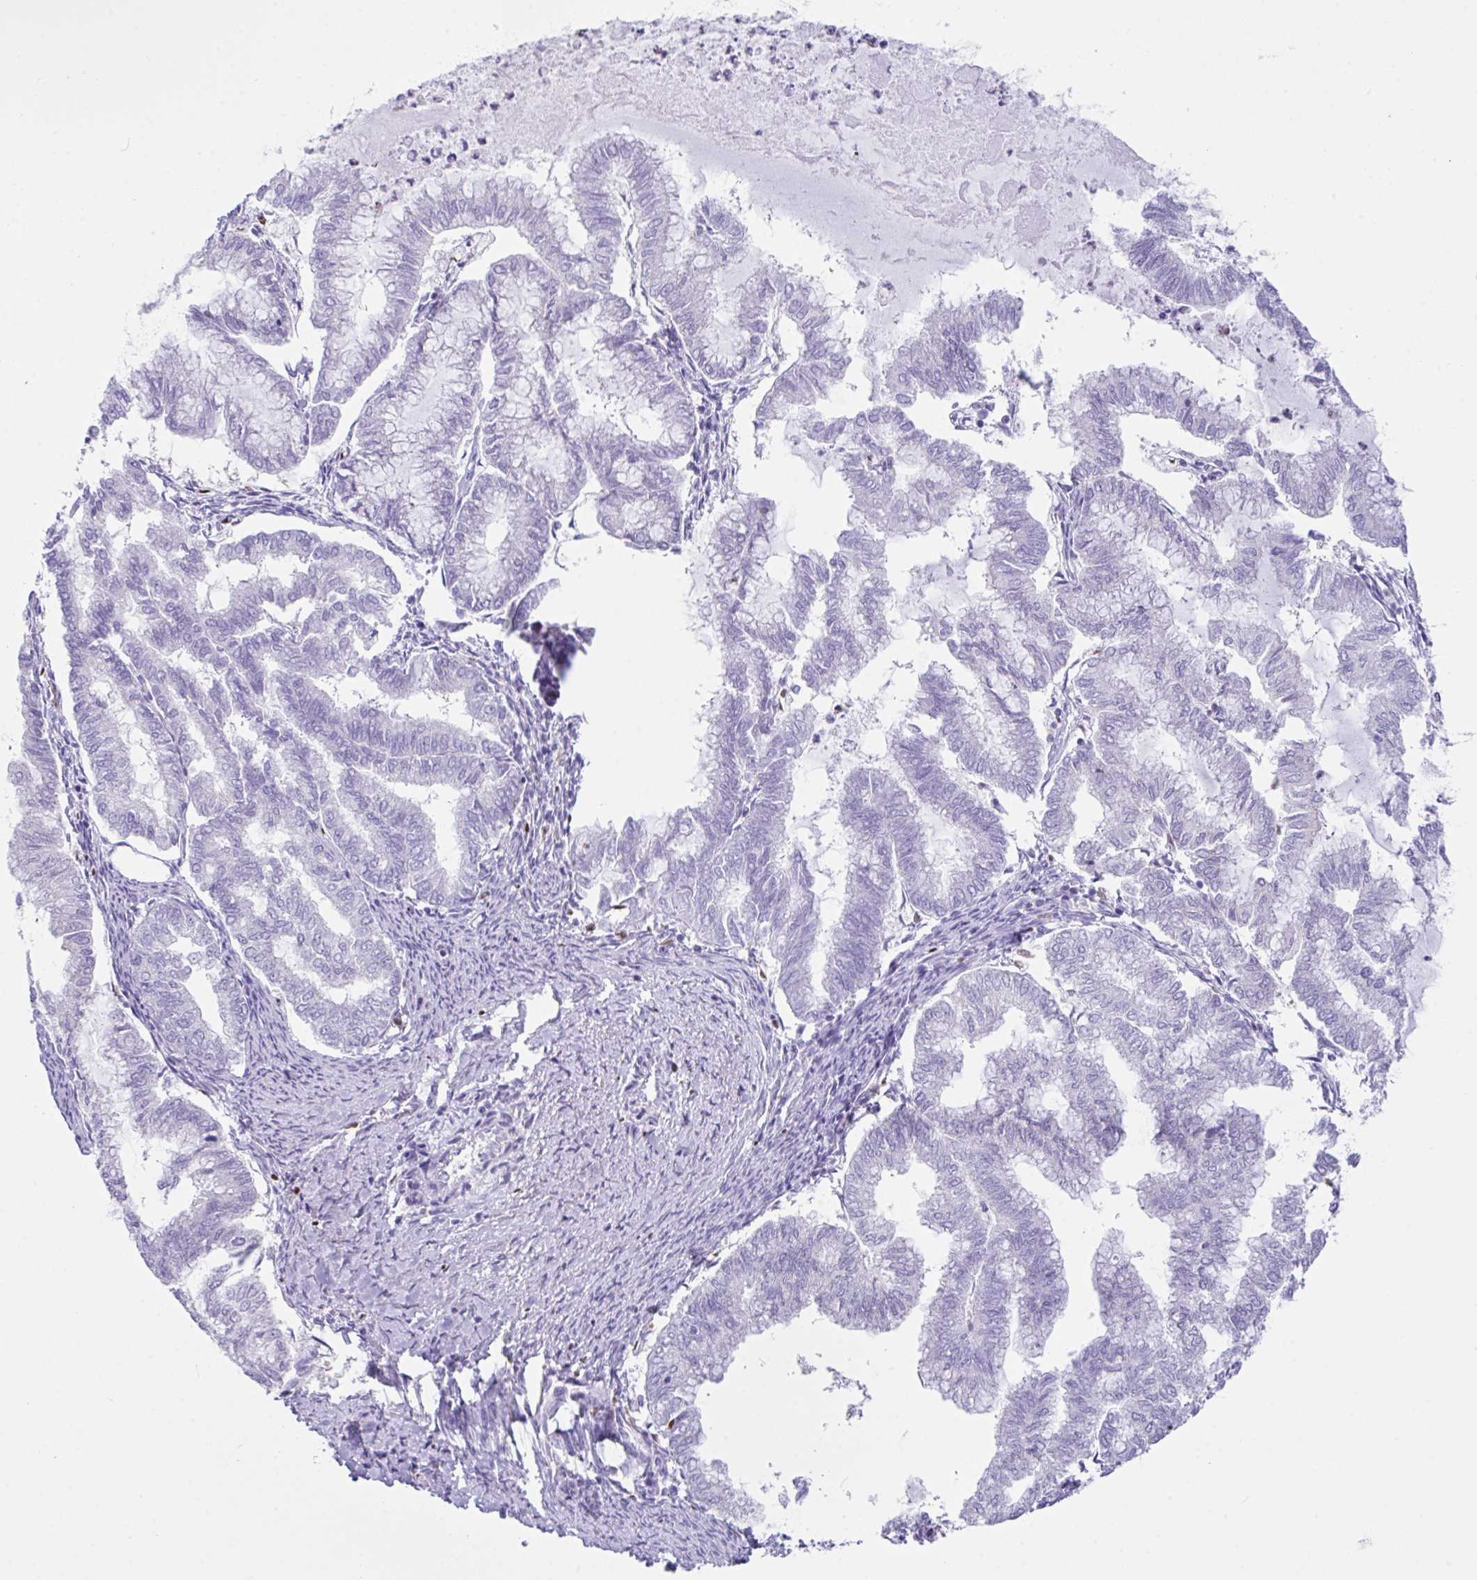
{"staining": {"intensity": "negative", "quantity": "none", "location": "none"}, "tissue": "endometrial cancer", "cell_type": "Tumor cells", "image_type": "cancer", "snomed": [{"axis": "morphology", "description": "Adenocarcinoma, NOS"}, {"axis": "topography", "description": "Endometrium"}], "caption": "Adenocarcinoma (endometrial) was stained to show a protein in brown. There is no significant staining in tumor cells. (Stains: DAB immunohistochemistry with hematoxylin counter stain, Microscopy: brightfield microscopy at high magnification).", "gene": "BTBD10", "patient": {"sex": "female", "age": 79}}